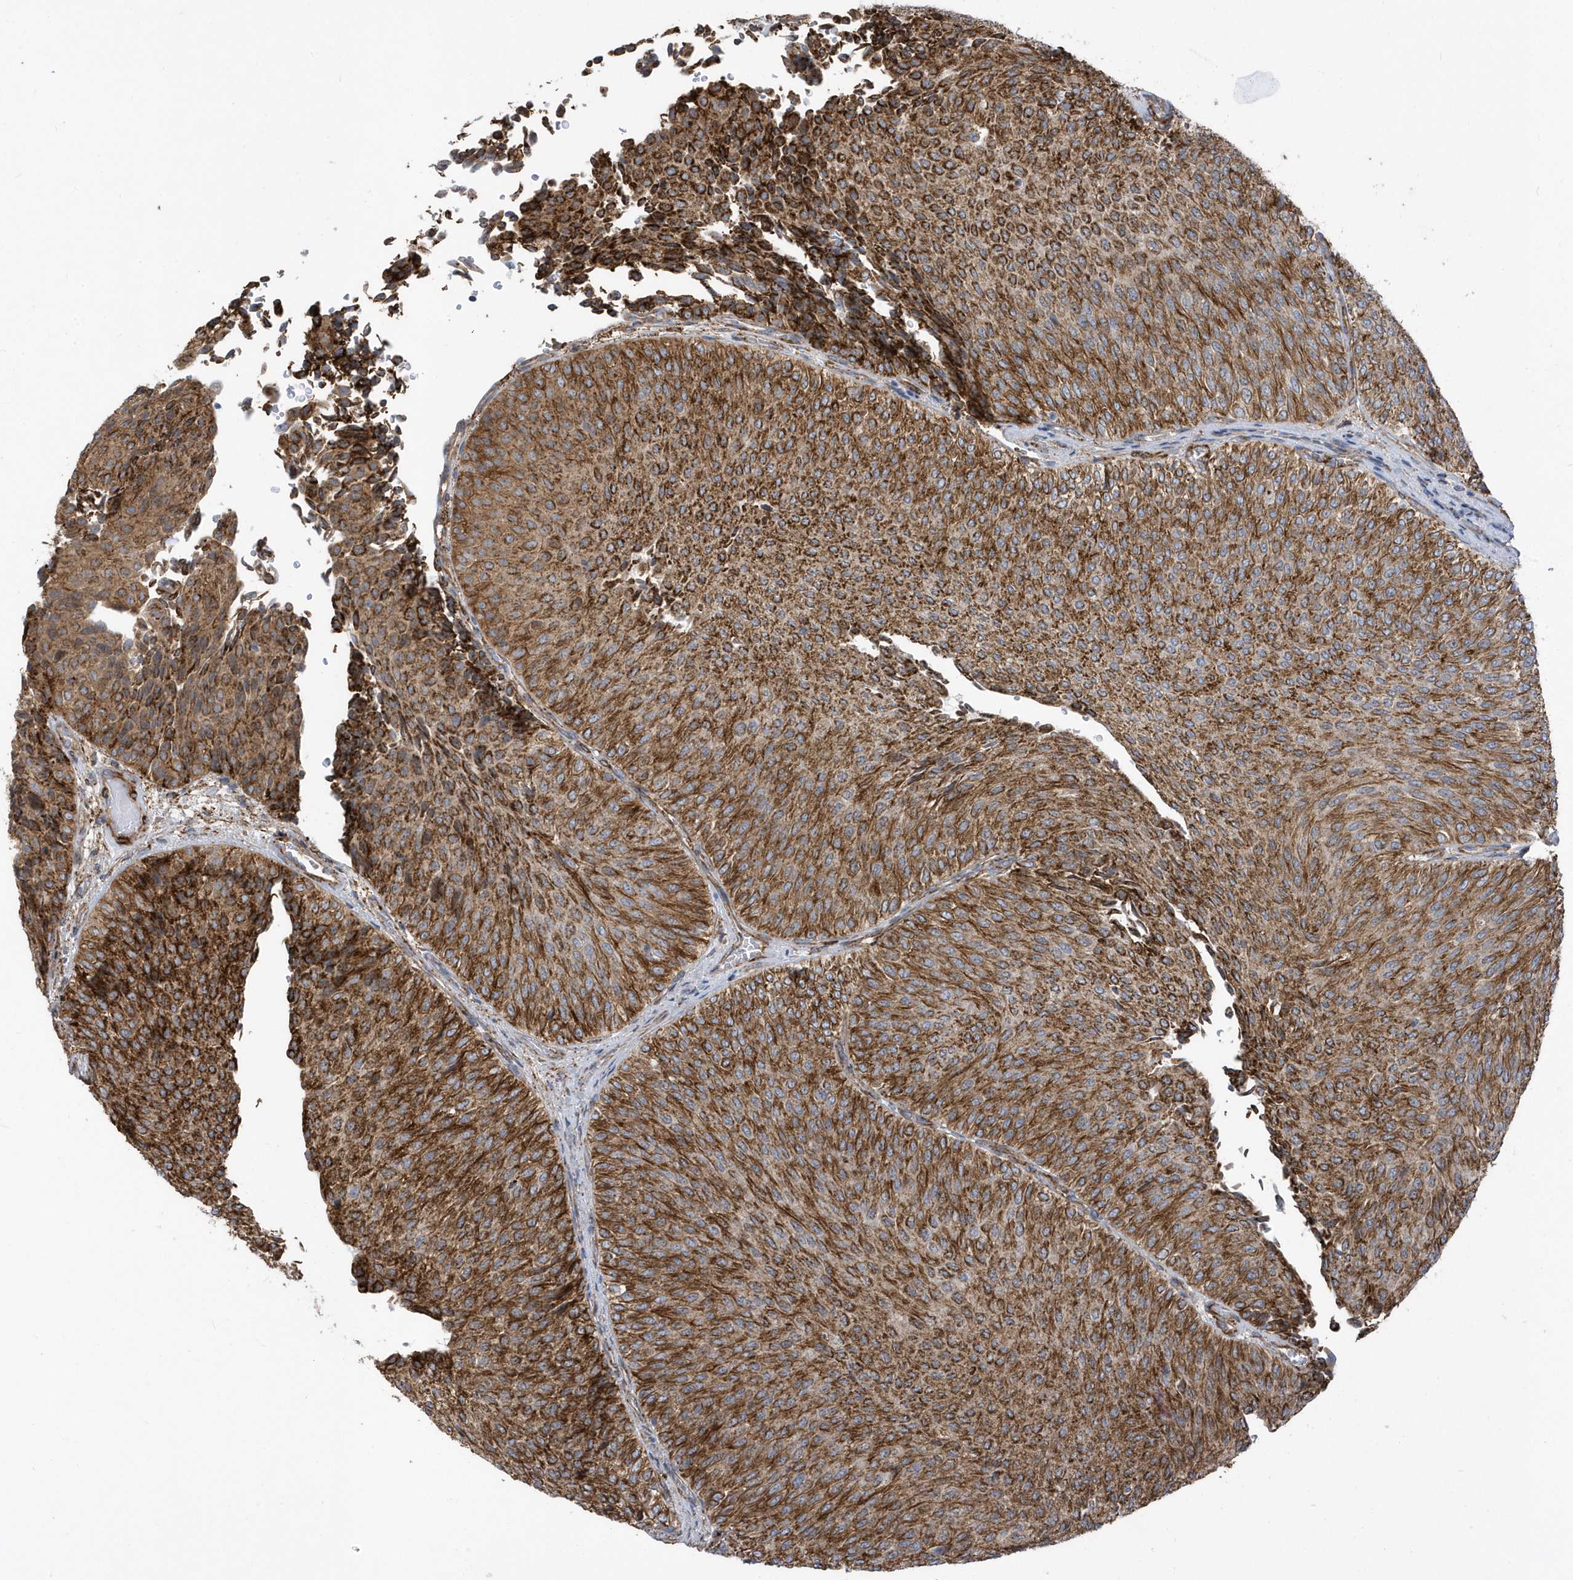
{"staining": {"intensity": "strong", "quantity": ">75%", "location": "cytoplasmic/membranous"}, "tissue": "urothelial cancer", "cell_type": "Tumor cells", "image_type": "cancer", "snomed": [{"axis": "morphology", "description": "Urothelial carcinoma, Low grade"}, {"axis": "topography", "description": "Urinary bladder"}], "caption": "Tumor cells demonstrate strong cytoplasmic/membranous expression in about >75% of cells in low-grade urothelial carcinoma. Using DAB (brown) and hematoxylin (blue) stains, captured at high magnification using brightfield microscopy.", "gene": "HRH4", "patient": {"sex": "male", "age": 78}}